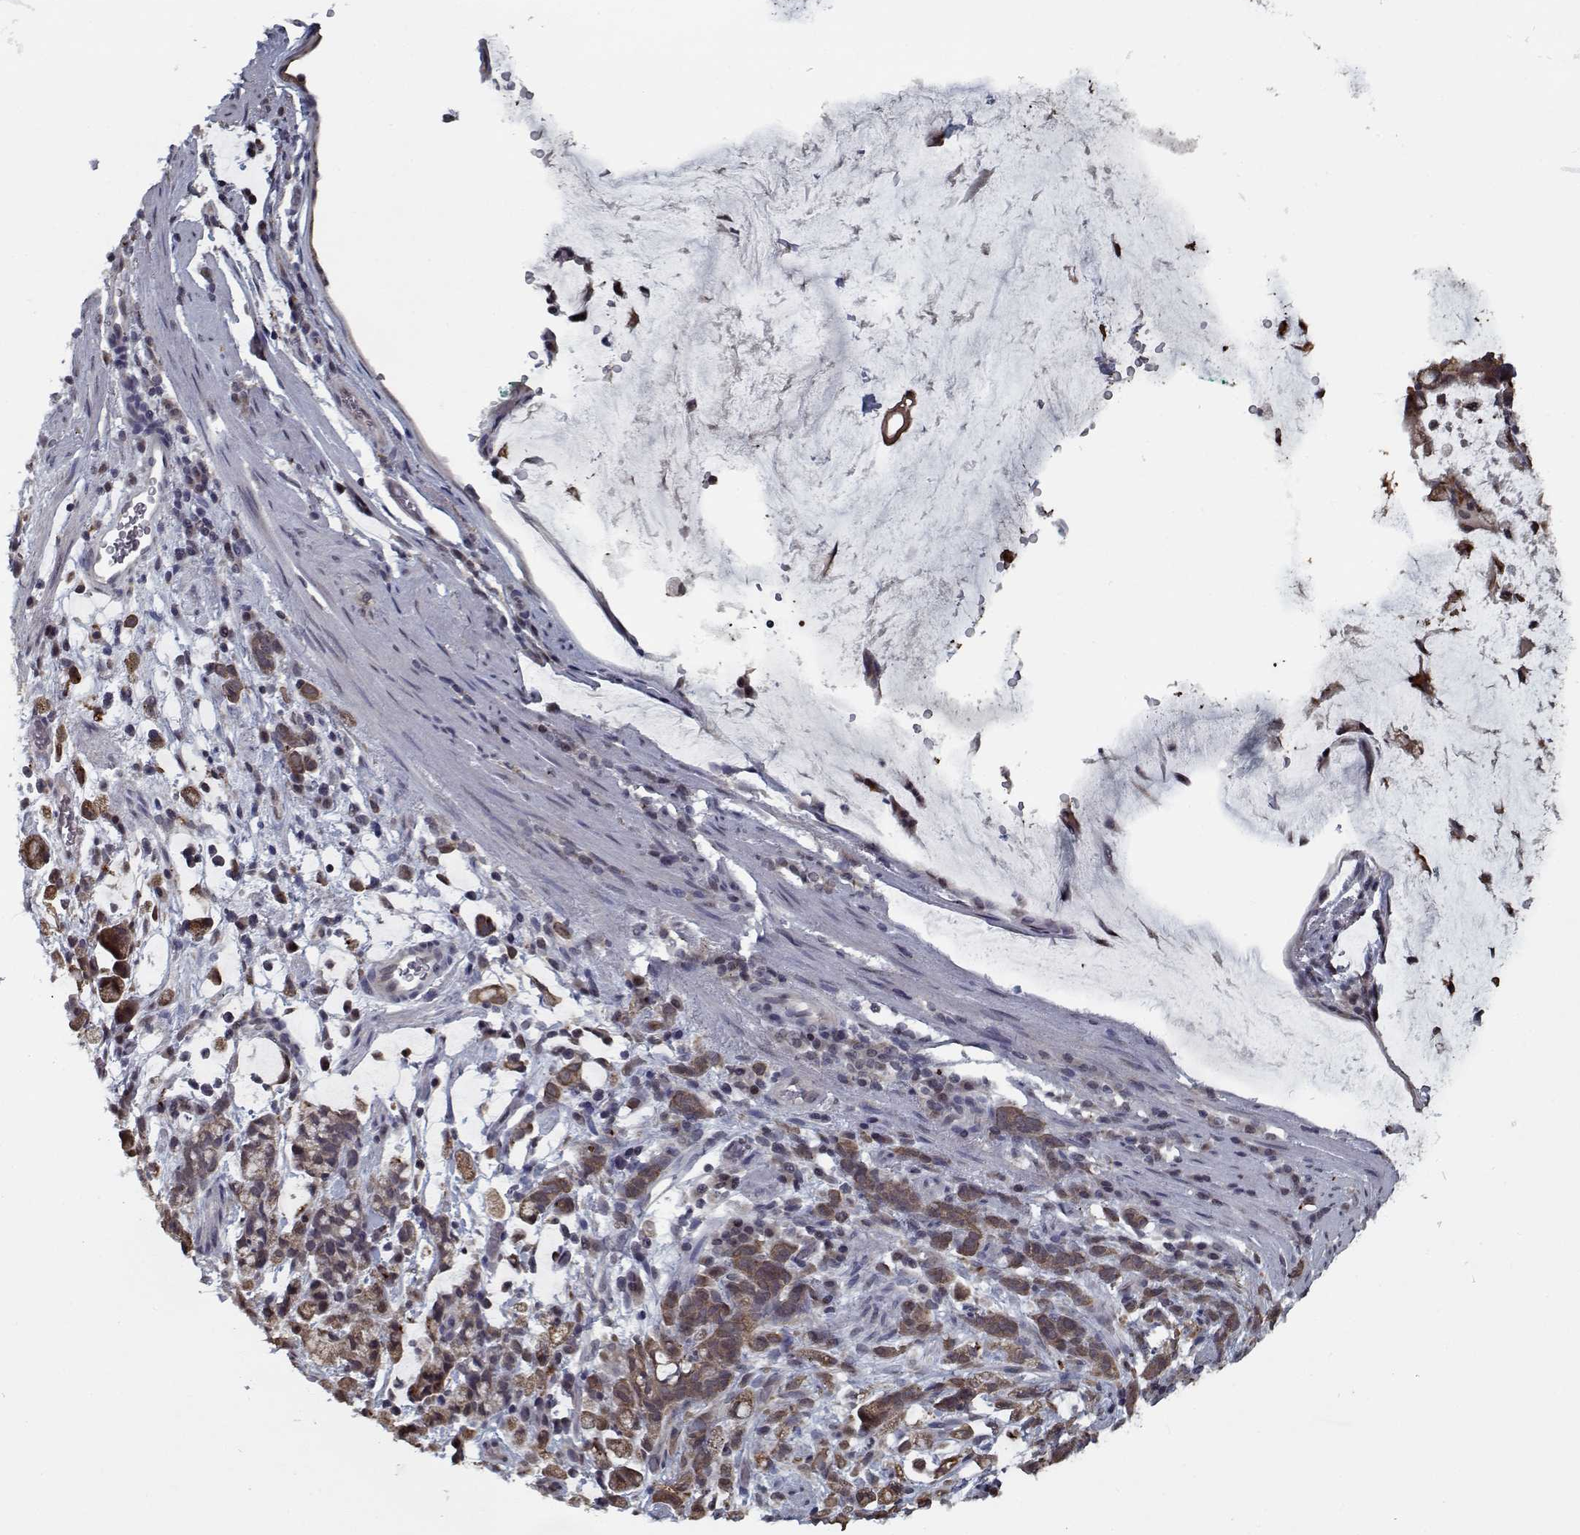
{"staining": {"intensity": "moderate", "quantity": ">75%", "location": "cytoplasmic/membranous"}, "tissue": "stomach cancer", "cell_type": "Tumor cells", "image_type": "cancer", "snomed": [{"axis": "morphology", "description": "Adenocarcinoma, NOS"}, {"axis": "topography", "description": "Stomach"}], "caption": "There is medium levels of moderate cytoplasmic/membranous expression in tumor cells of adenocarcinoma (stomach), as demonstrated by immunohistochemical staining (brown color).", "gene": "NLK", "patient": {"sex": "female", "age": 60}}